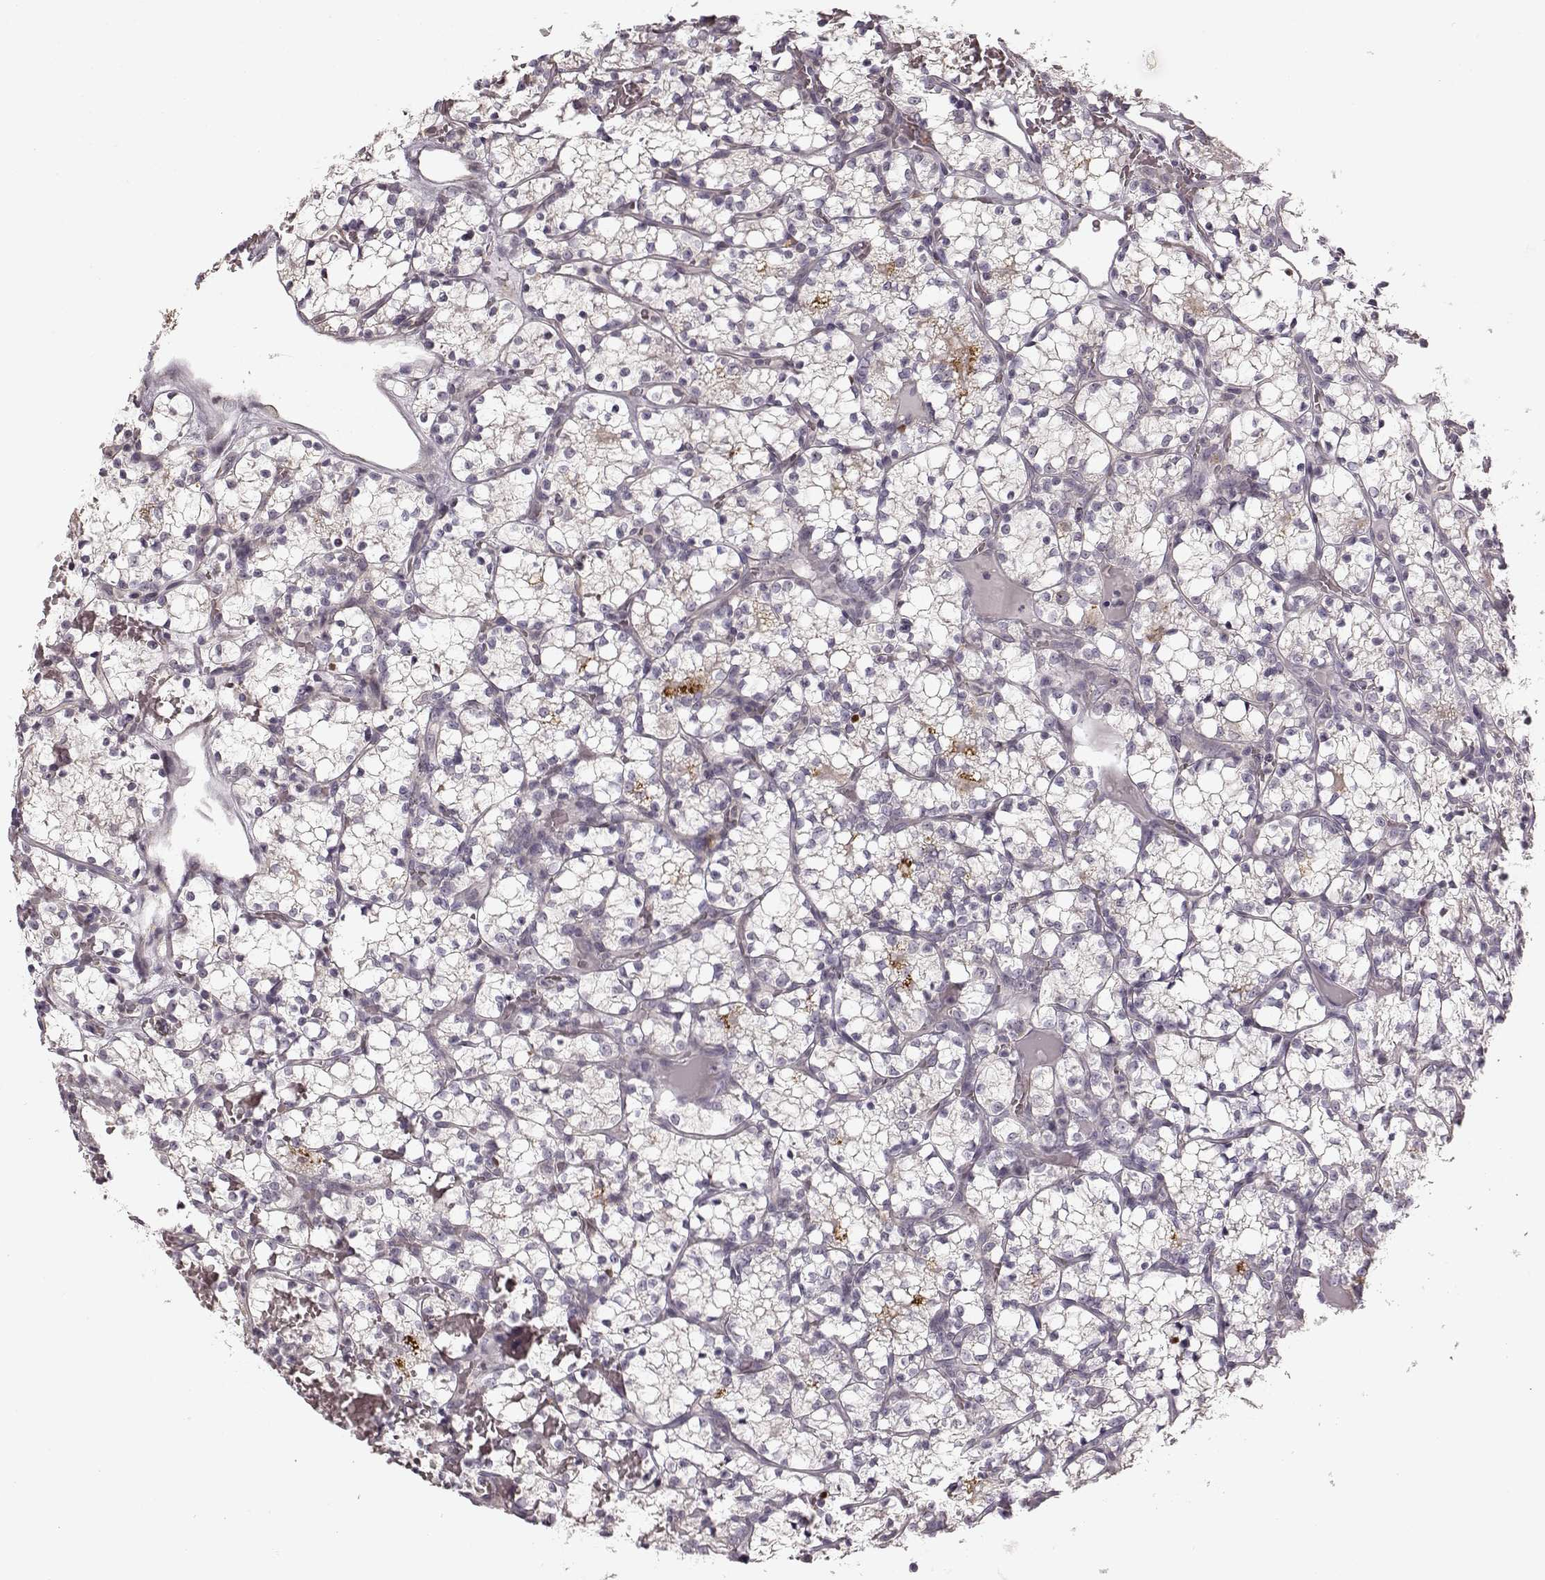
{"staining": {"intensity": "weak", "quantity": "<25%", "location": "cytoplasmic/membranous"}, "tissue": "renal cancer", "cell_type": "Tumor cells", "image_type": "cancer", "snomed": [{"axis": "morphology", "description": "Adenocarcinoma, NOS"}, {"axis": "topography", "description": "Kidney"}], "caption": "An immunohistochemistry (IHC) micrograph of adenocarcinoma (renal) is shown. There is no staining in tumor cells of adenocarcinoma (renal).", "gene": "HMMR", "patient": {"sex": "female", "age": 69}}